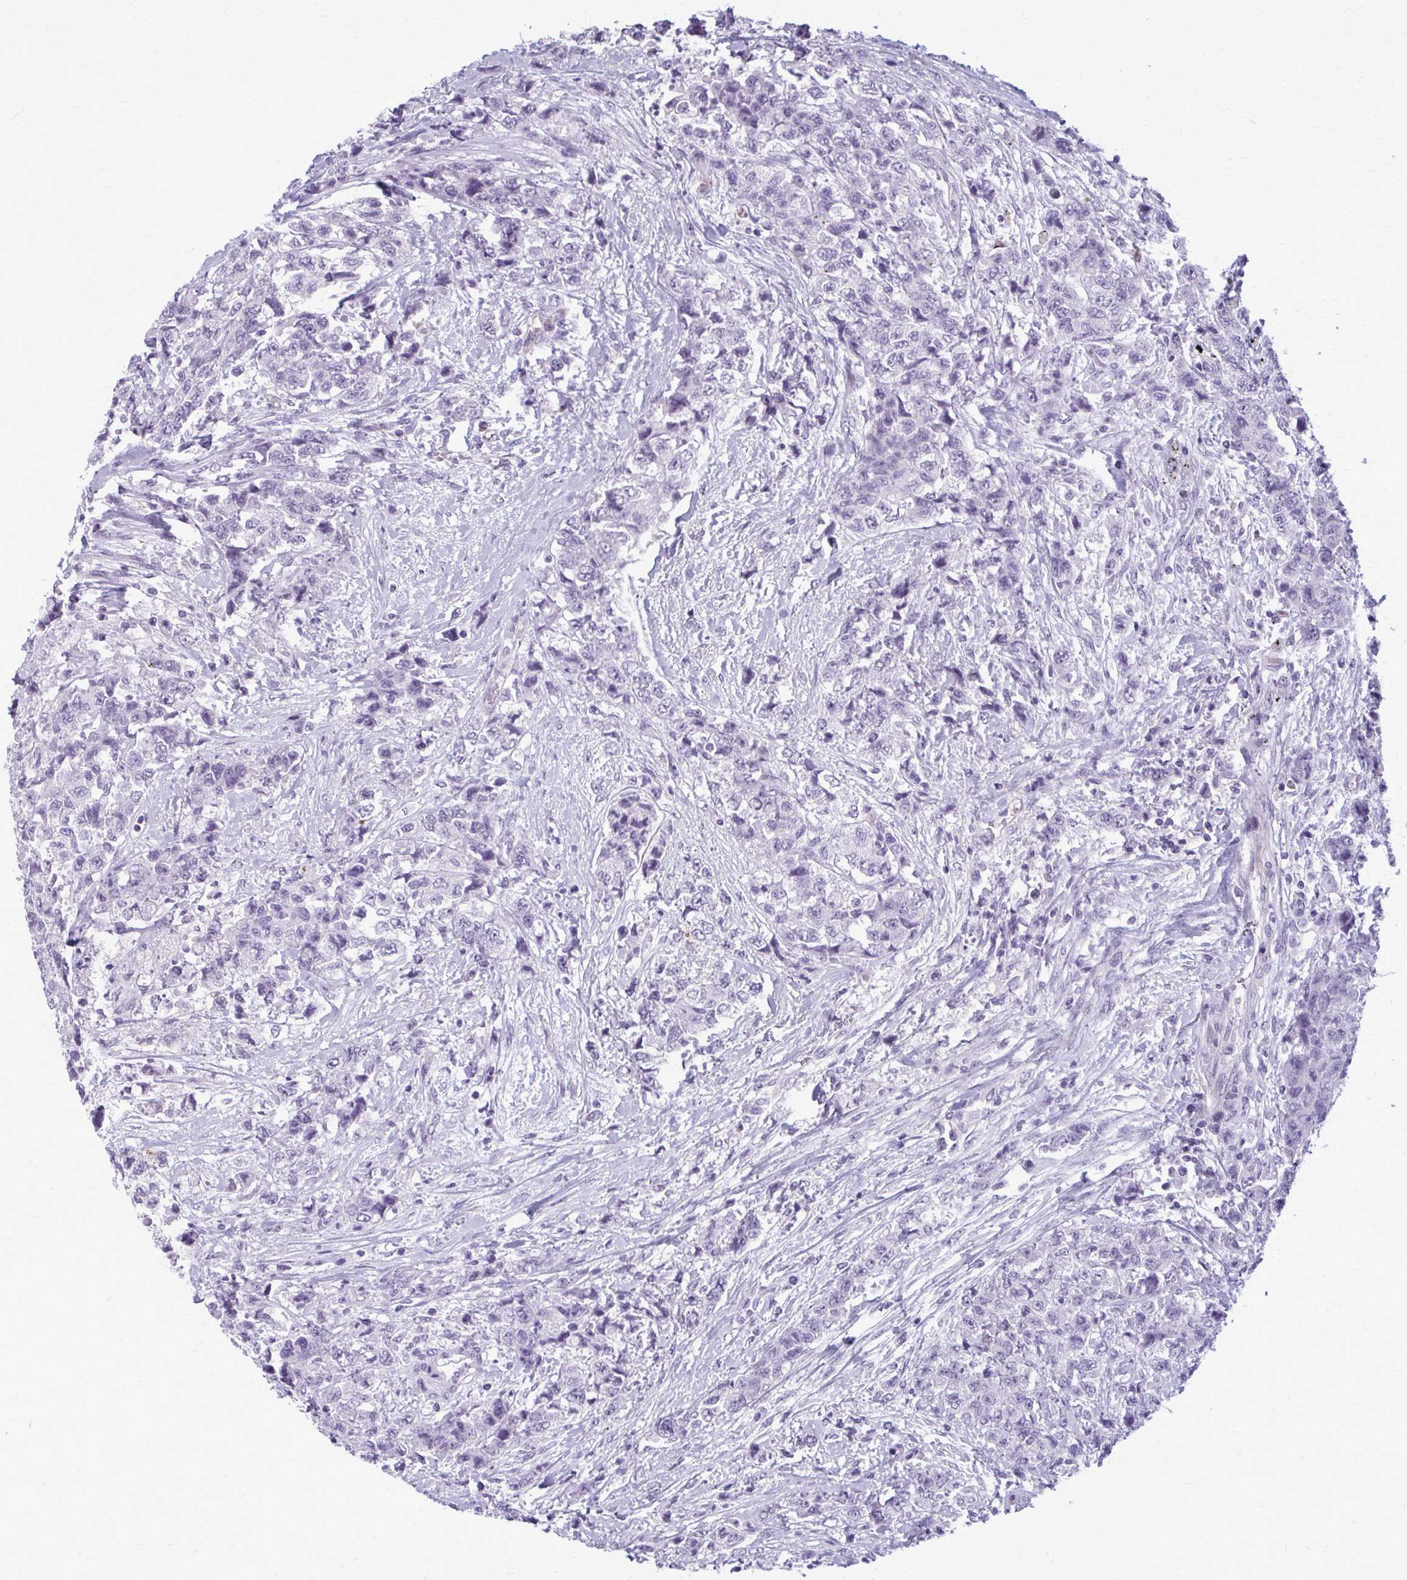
{"staining": {"intensity": "negative", "quantity": "none", "location": "none"}, "tissue": "urothelial cancer", "cell_type": "Tumor cells", "image_type": "cancer", "snomed": [{"axis": "morphology", "description": "Urothelial carcinoma, High grade"}, {"axis": "topography", "description": "Urinary bladder"}], "caption": "Histopathology image shows no protein positivity in tumor cells of urothelial cancer tissue.", "gene": "CASQ2", "patient": {"sex": "female", "age": 78}}